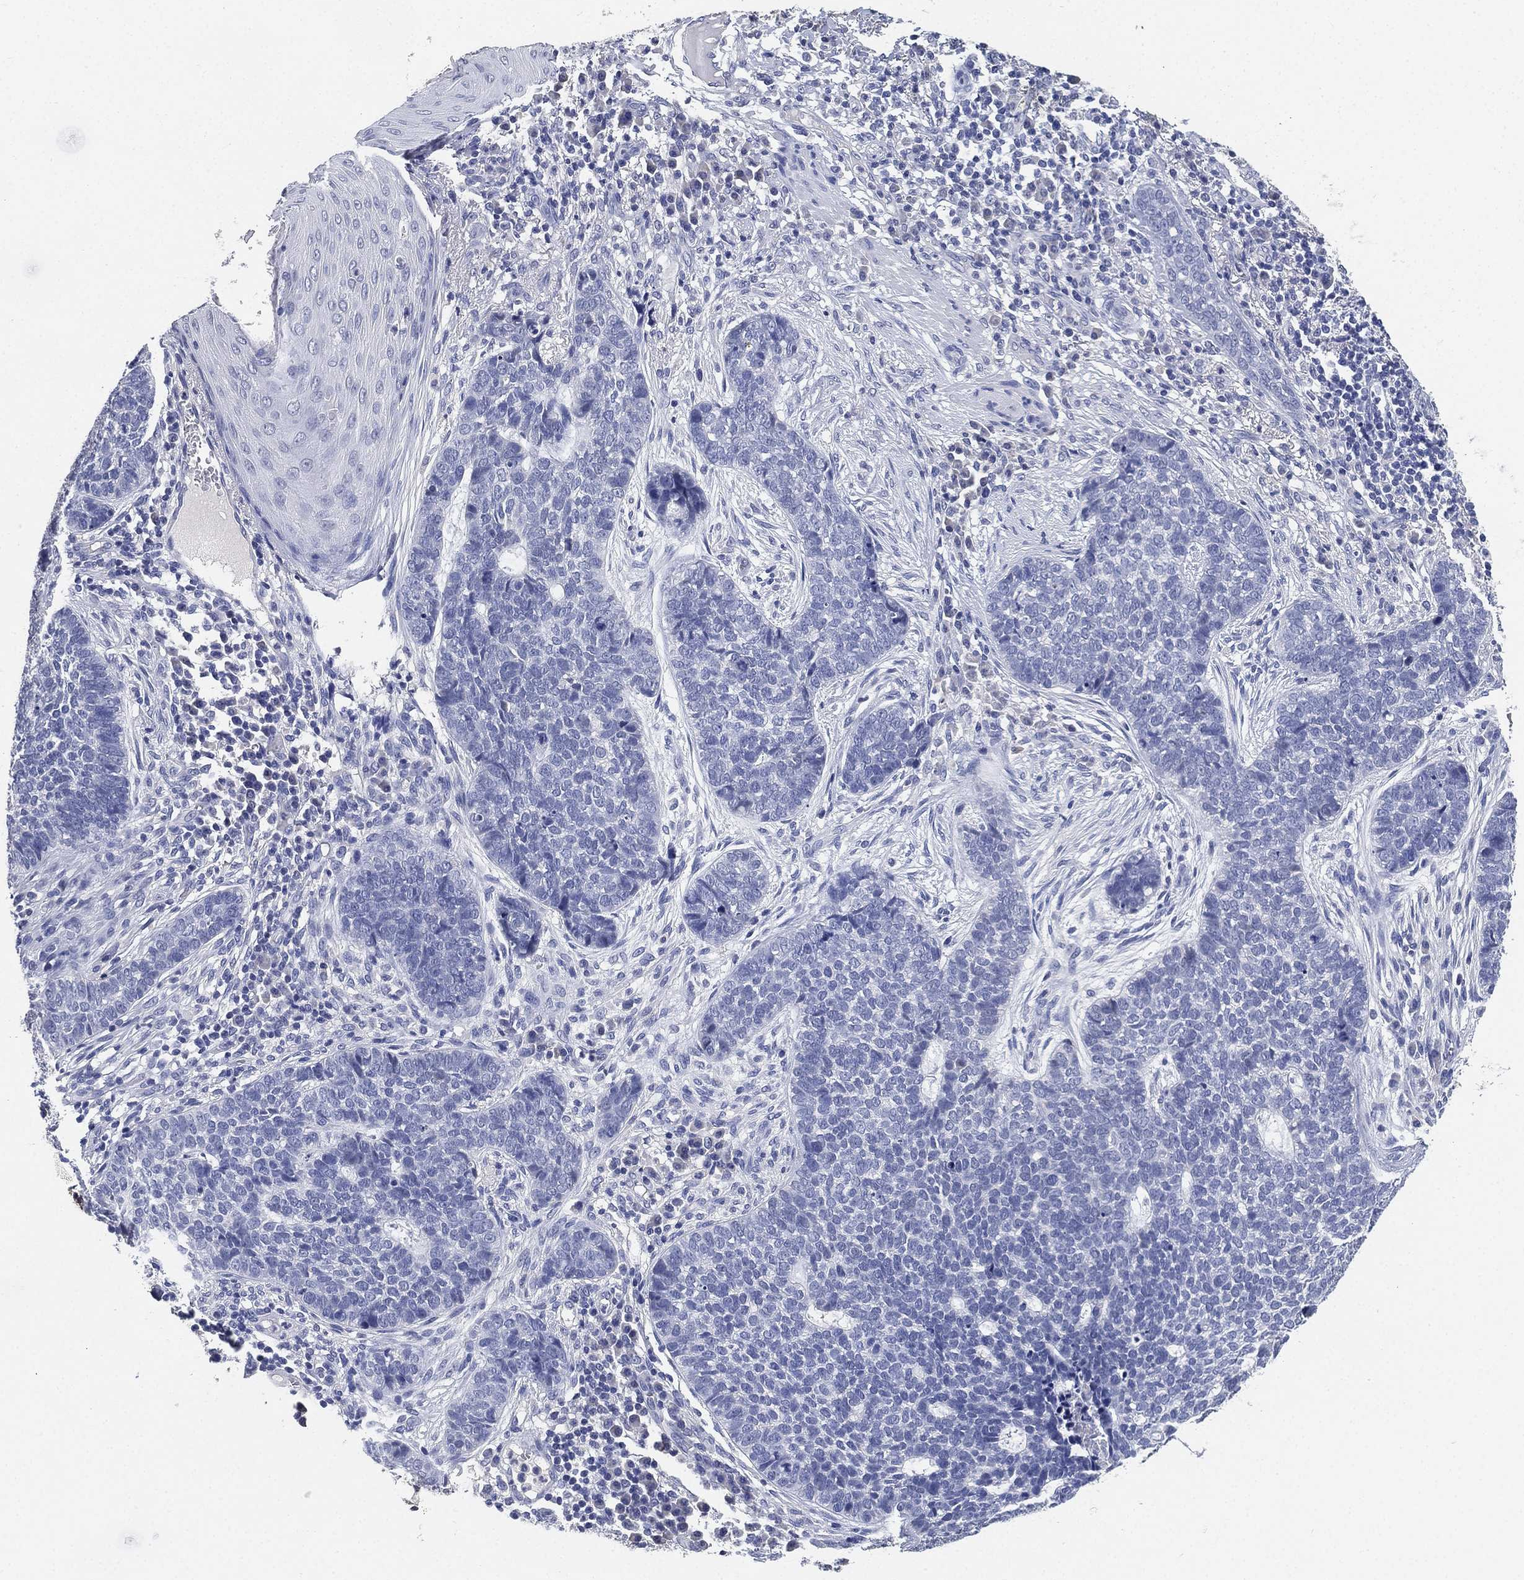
{"staining": {"intensity": "negative", "quantity": "none", "location": "none"}, "tissue": "skin cancer", "cell_type": "Tumor cells", "image_type": "cancer", "snomed": [{"axis": "morphology", "description": "Basal cell carcinoma"}, {"axis": "topography", "description": "Skin"}], "caption": "High power microscopy image of an immunohistochemistry image of skin cancer, revealing no significant positivity in tumor cells.", "gene": "IYD", "patient": {"sex": "female", "age": 69}}